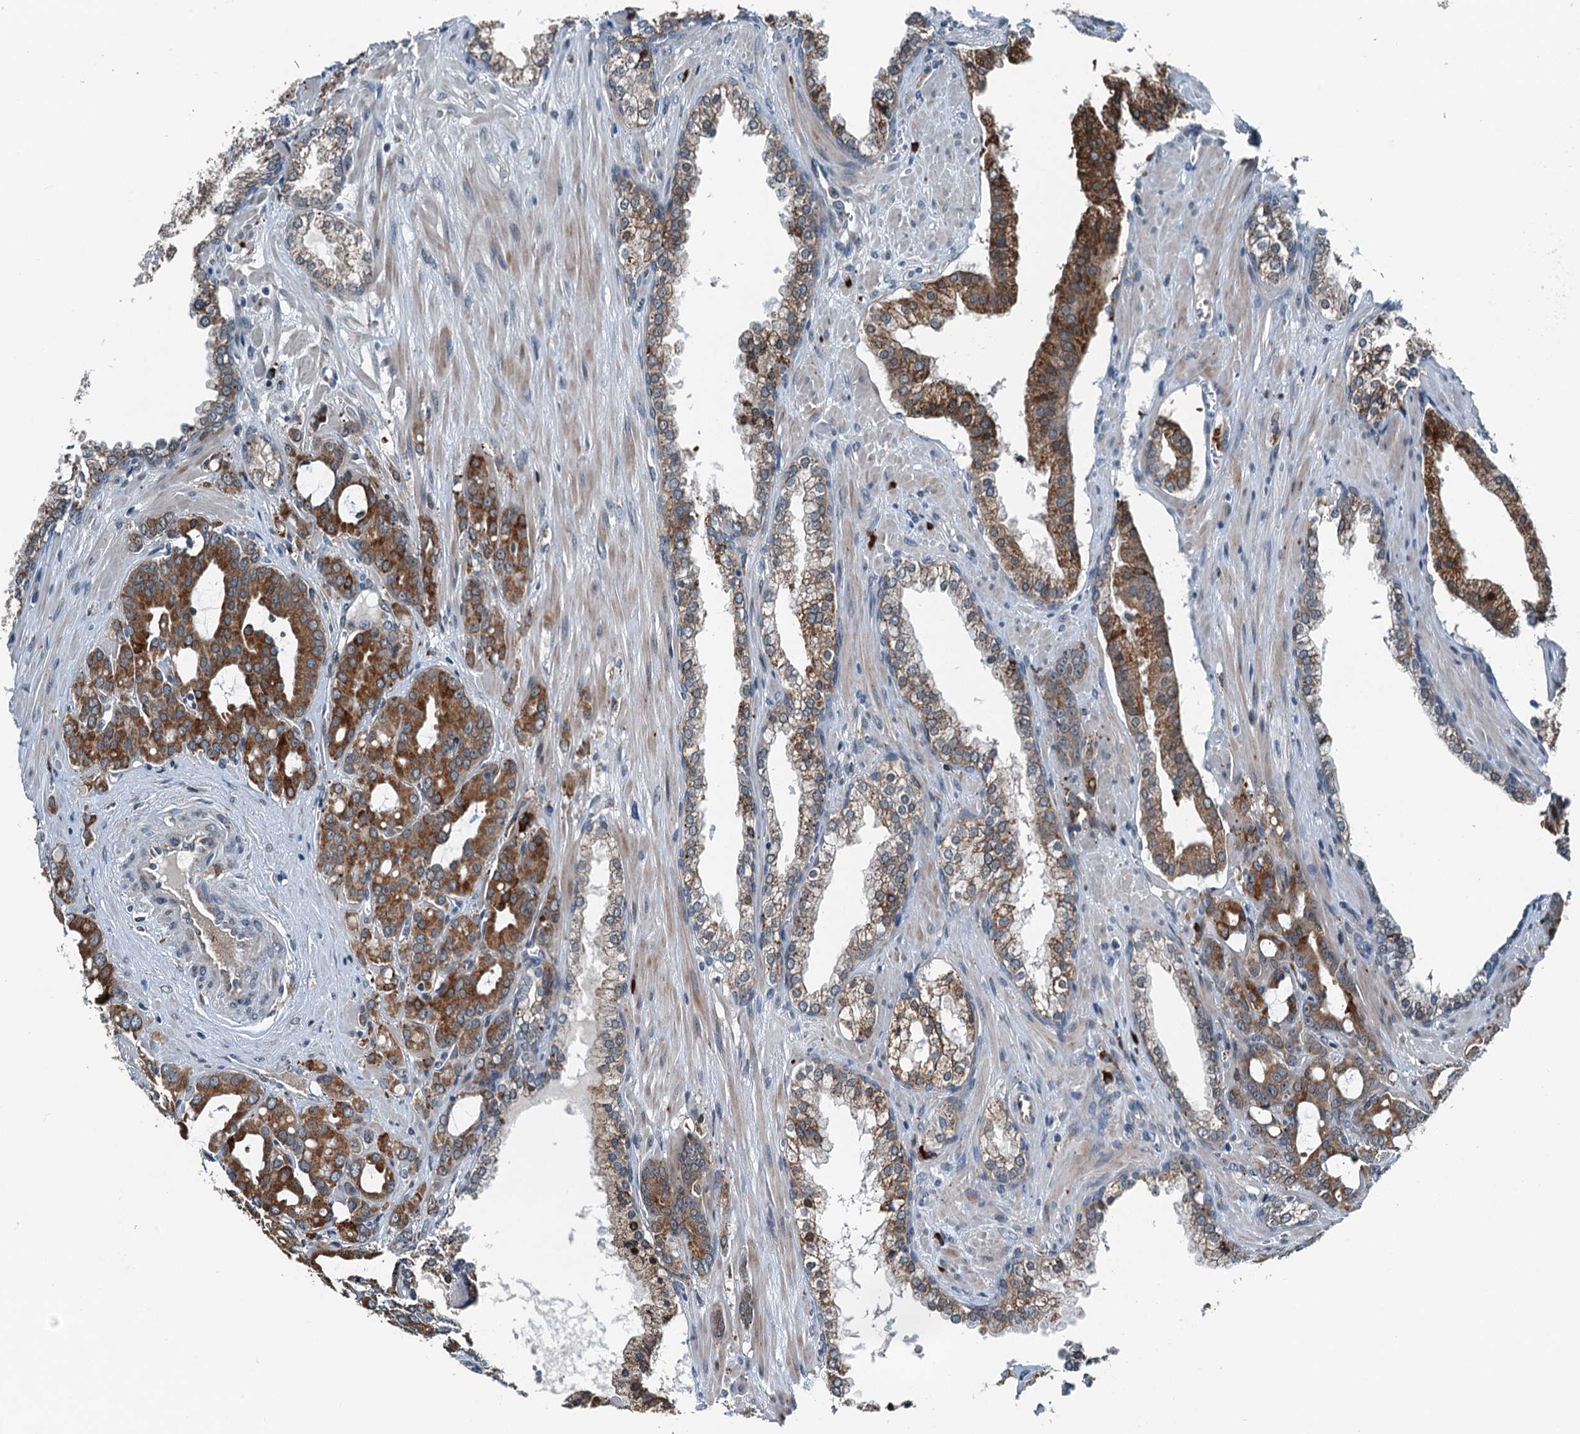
{"staining": {"intensity": "strong", "quantity": ">75%", "location": "cytoplasmic/membranous"}, "tissue": "prostate cancer", "cell_type": "Tumor cells", "image_type": "cancer", "snomed": [{"axis": "morphology", "description": "Adenocarcinoma, High grade"}, {"axis": "topography", "description": "Prostate"}], "caption": "This micrograph demonstrates IHC staining of adenocarcinoma (high-grade) (prostate), with high strong cytoplasmic/membranous expression in approximately >75% of tumor cells.", "gene": "TAMALIN", "patient": {"sex": "male", "age": 72}}